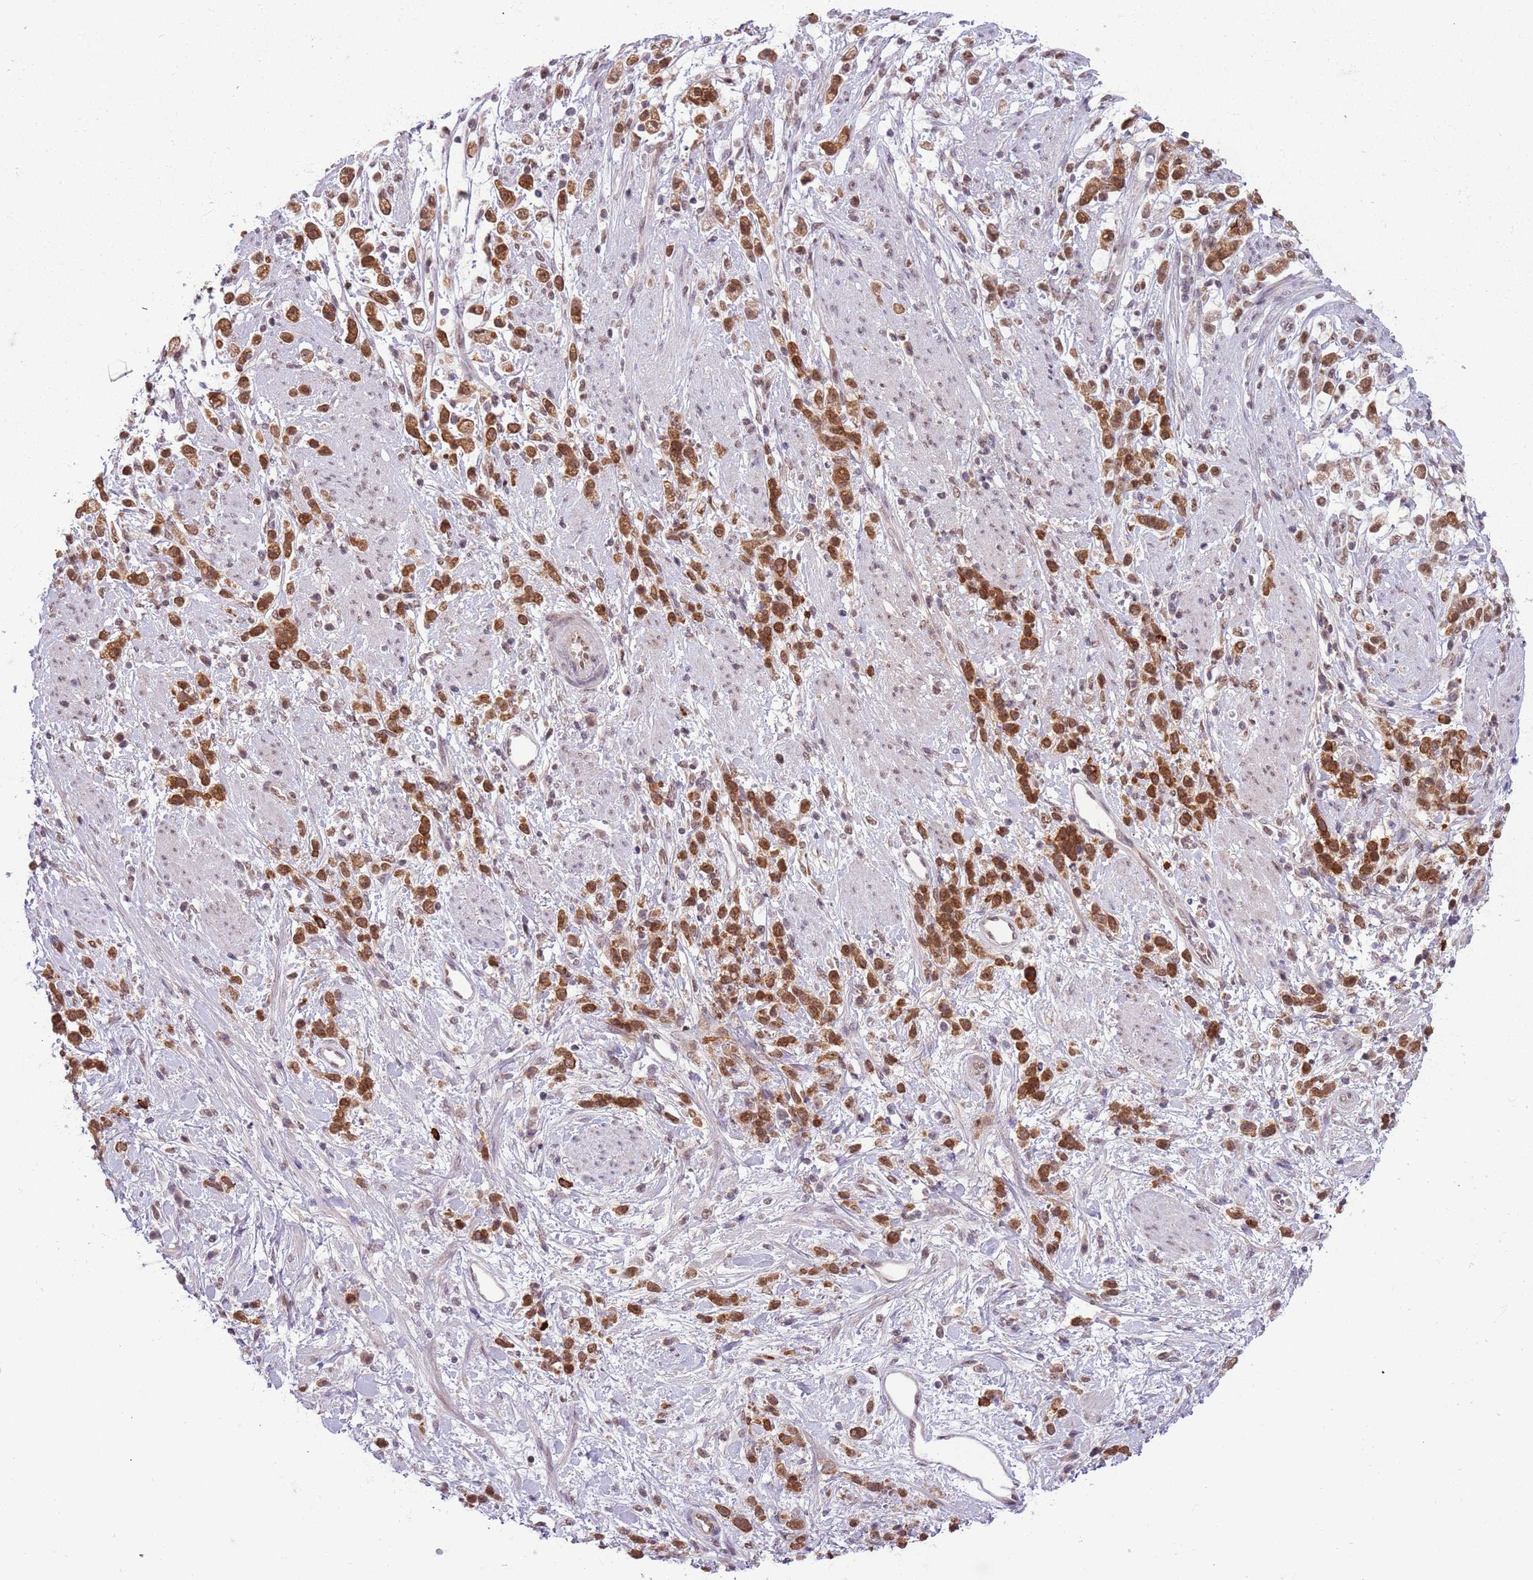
{"staining": {"intensity": "strong", "quantity": ">75%", "location": "cytoplasmic/membranous,nuclear"}, "tissue": "stomach cancer", "cell_type": "Tumor cells", "image_type": "cancer", "snomed": [{"axis": "morphology", "description": "Adenocarcinoma, NOS"}, {"axis": "topography", "description": "Stomach"}], "caption": "Stomach cancer was stained to show a protein in brown. There is high levels of strong cytoplasmic/membranous and nuclear staining in about >75% of tumor cells.", "gene": "FAM120AOS", "patient": {"sex": "female", "age": 60}}